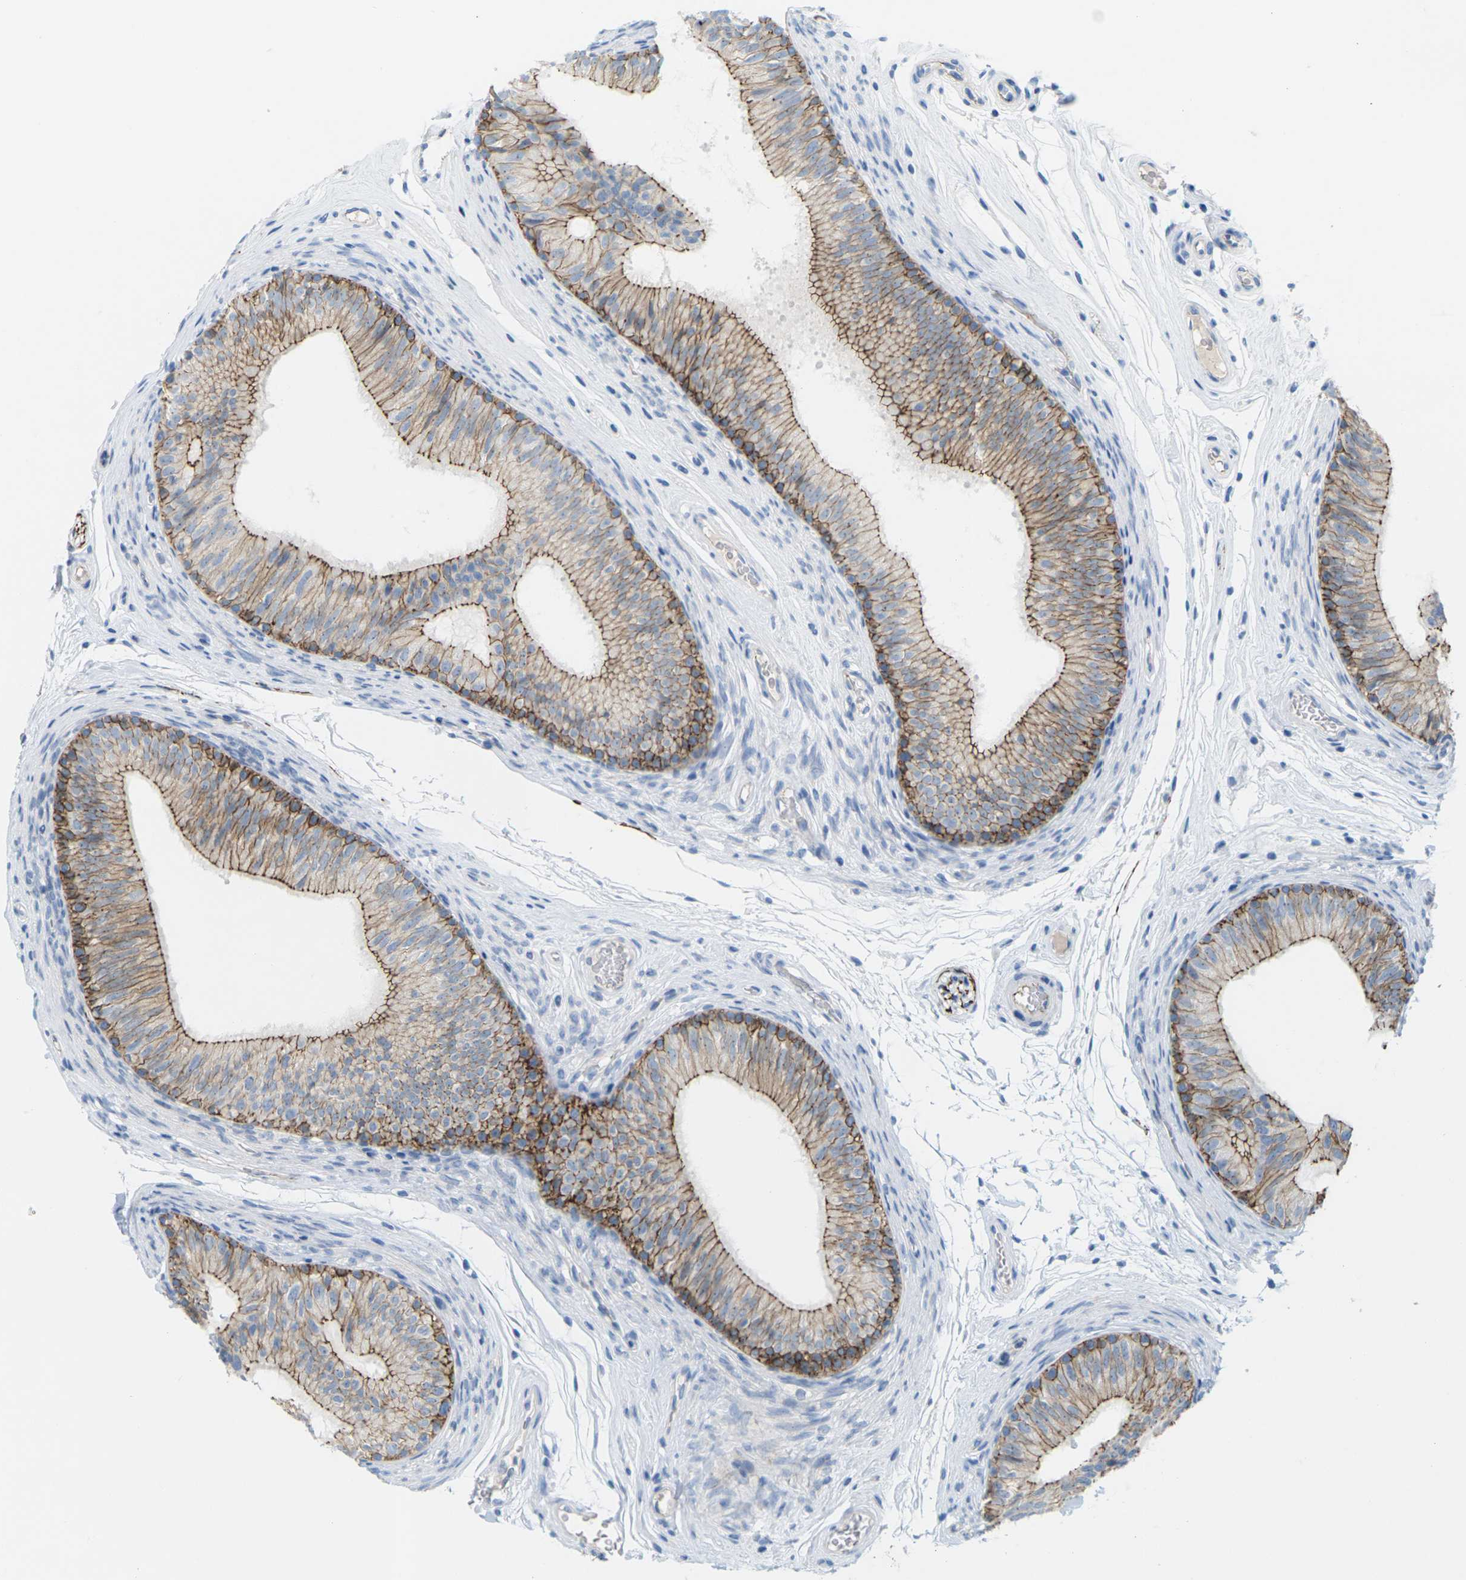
{"staining": {"intensity": "strong", "quantity": ">75%", "location": "cytoplasmic/membranous"}, "tissue": "epididymis", "cell_type": "Glandular cells", "image_type": "normal", "snomed": [{"axis": "morphology", "description": "Normal tissue, NOS"}, {"axis": "topography", "description": "Epididymis"}], "caption": "Human epididymis stained with a protein marker shows strong staining in glandular cells.", "gene": "CLDN3", "patient": {"sex": "male", "age": 36}}